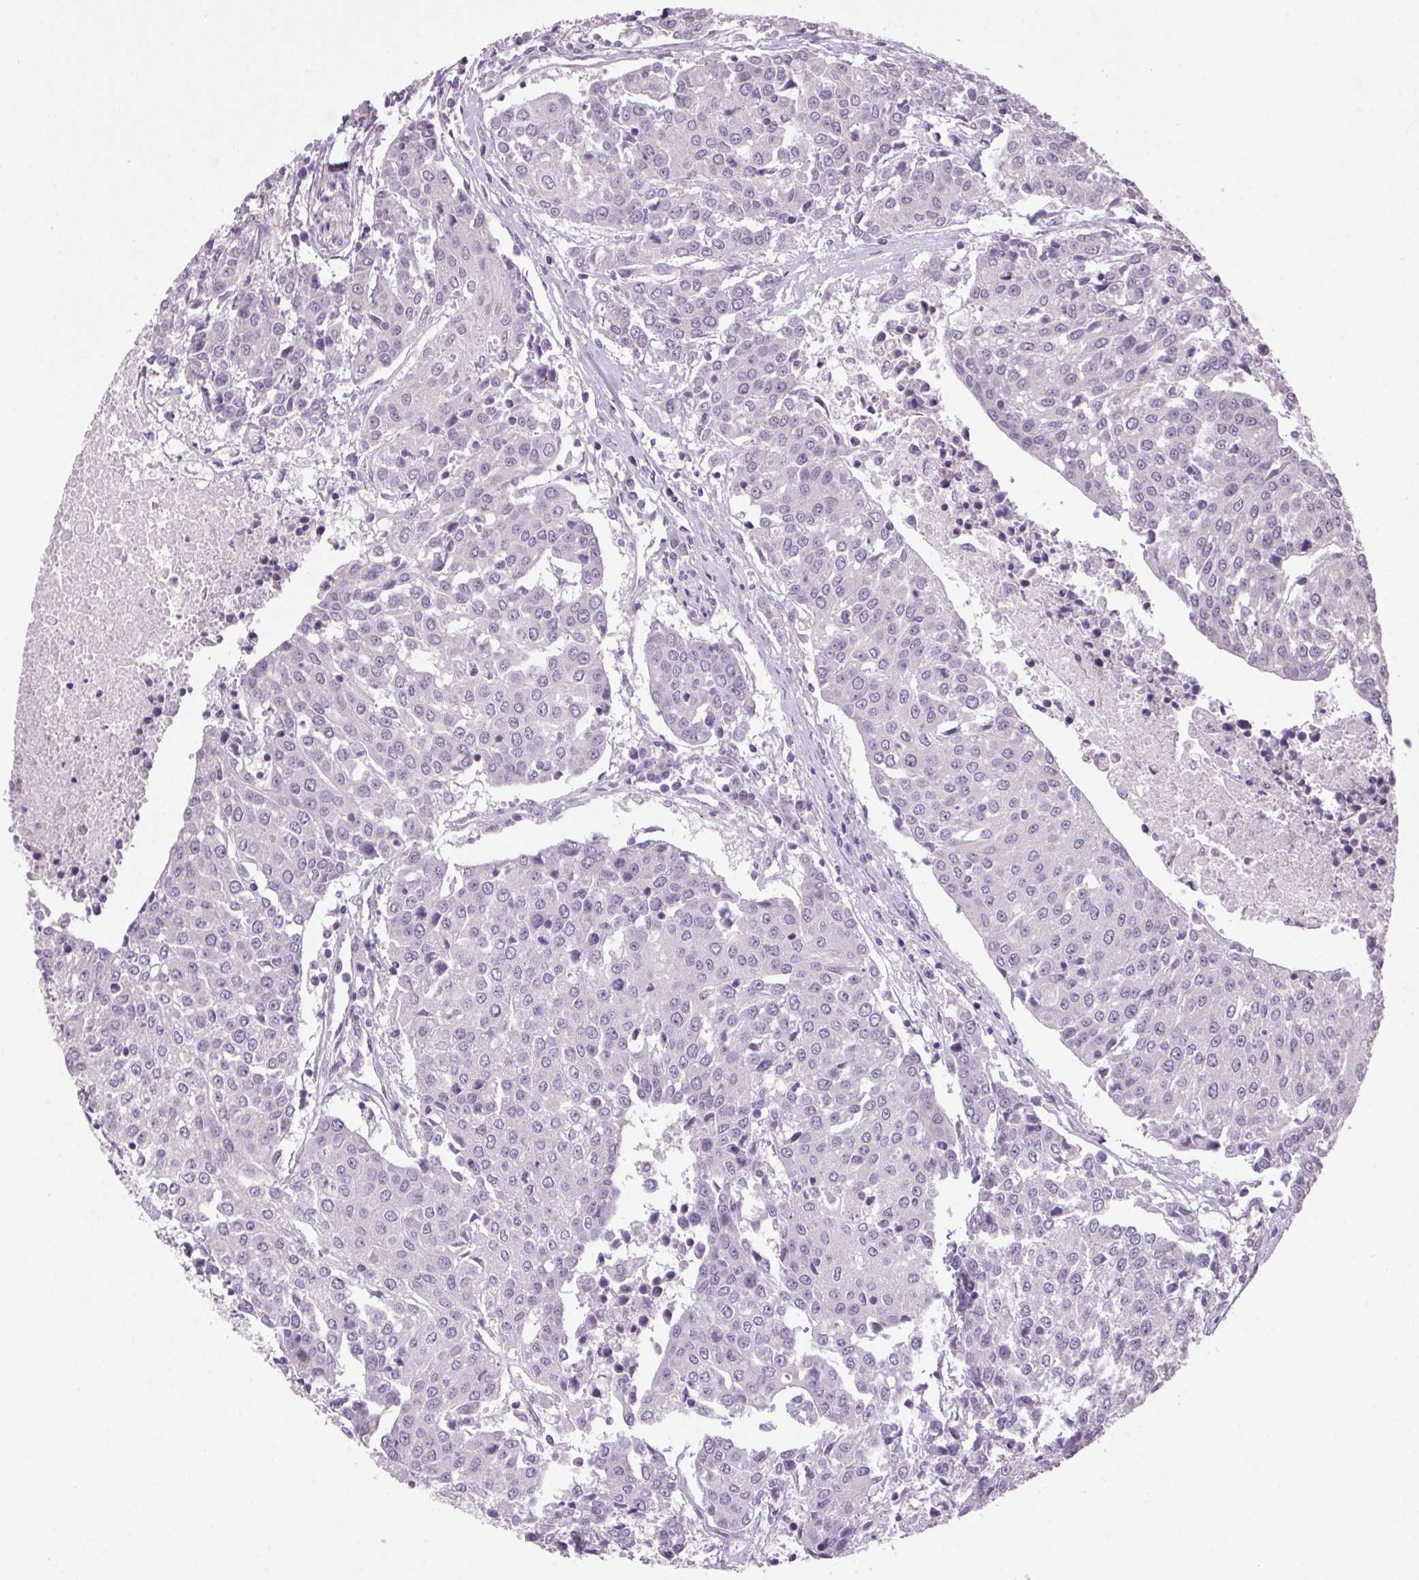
{"staining": {"intensity": "negative", "quantity": "none", "location": "none"}, "tissue": "urothelial cancer", "cell_type": "Tumor cells", "image_type": "cancer", "snomed": [{"axis": "morphology", "description": "Urothelial carcinoma, High grade"}, {"axis": "topography", "description": "Urinary bladder"}], "caption": "Image shows no significant protein staining in tumor cells of urothelial cancer. The staining is performed using DAB (3,3'-diaminobenzidine) brown chromogen with nuclei counter-stained in using hematoxylin.", "gene": "VWA3B", "patient": {"sex": "female", "age": 85}}